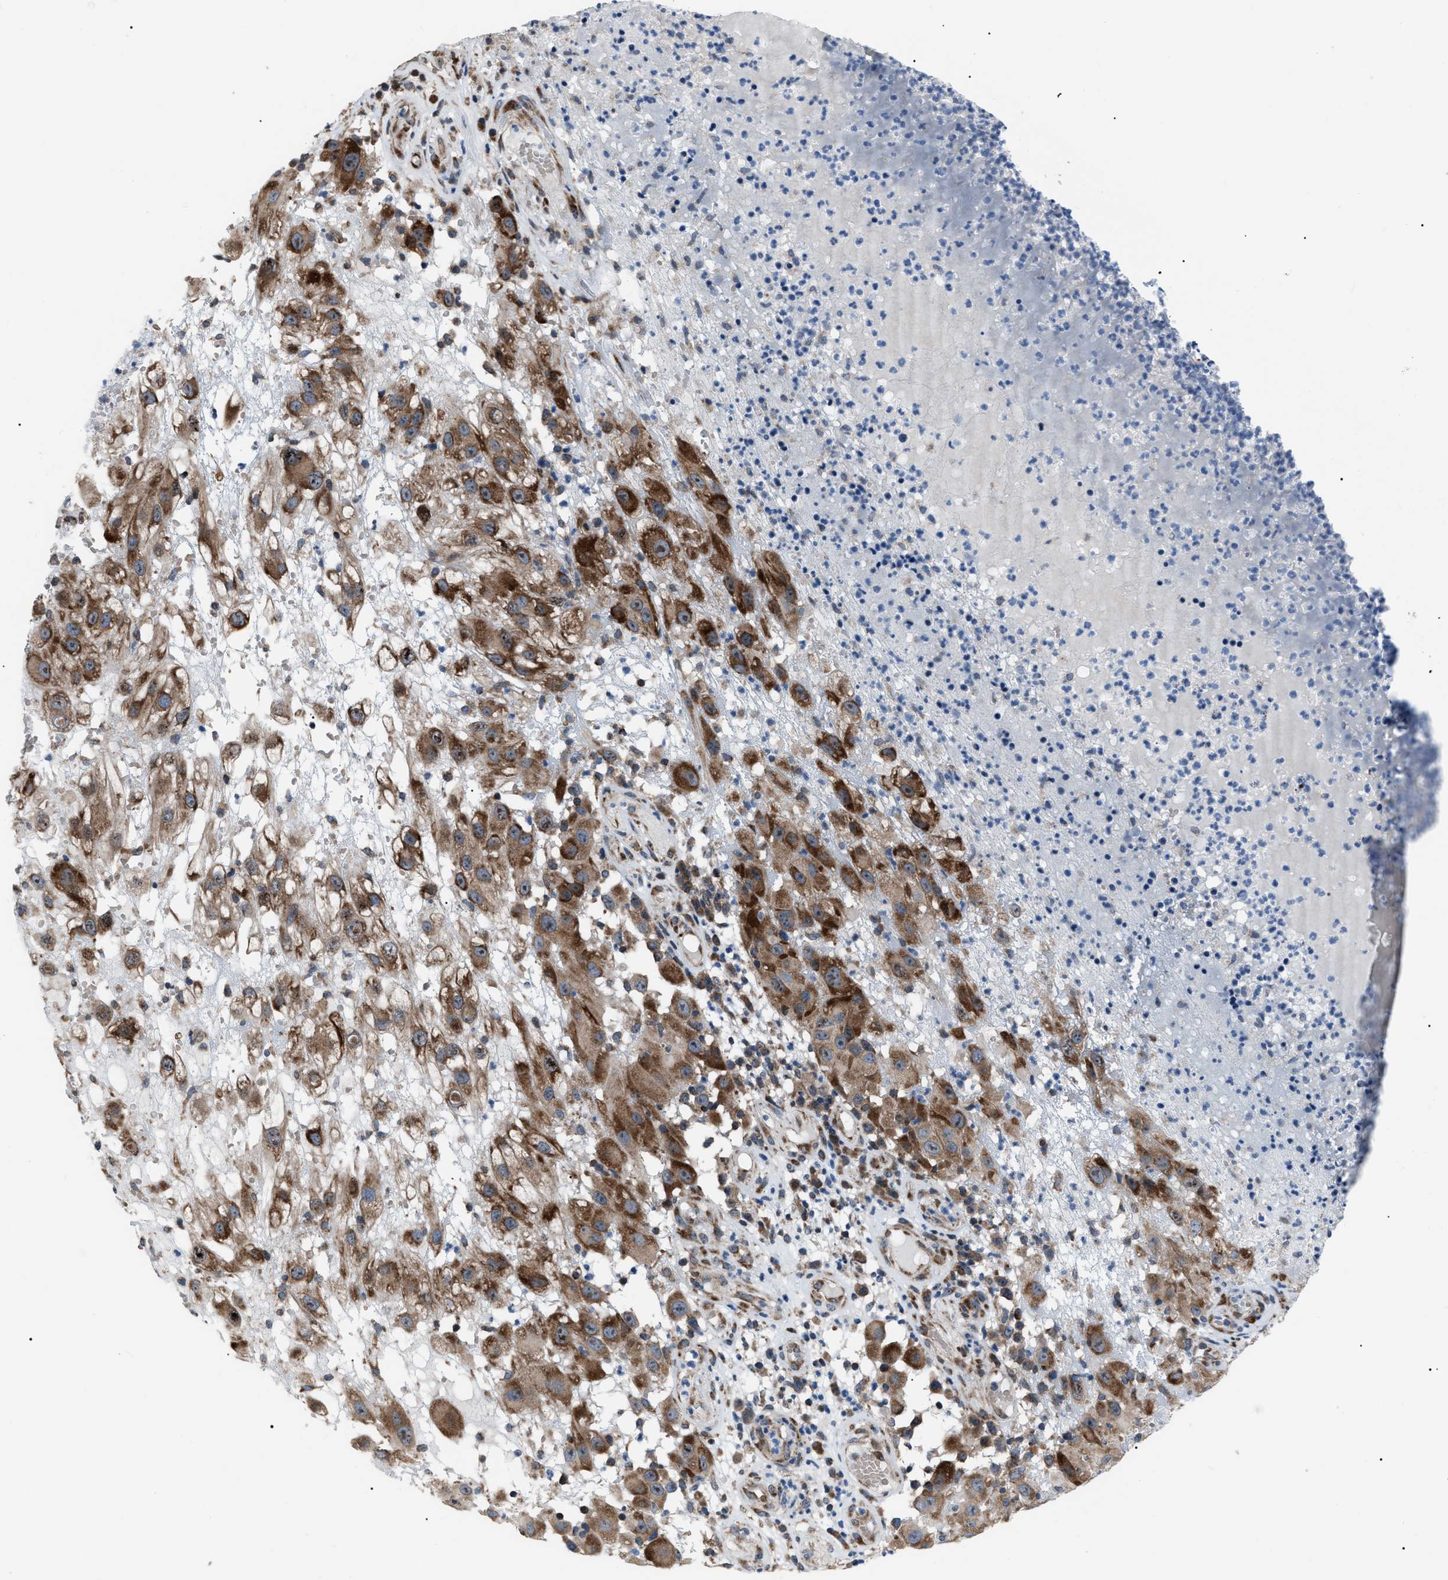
{"staining": {"intensity": "strong", "quantity": ">75%", "location": "cytoplasmic/membranous"}, "tissue": "melanoma", "cell_type": "Tumor cells", "image_type": "cancer", "snomed": [{"axis": "morphology", "description": "Malignant melanoma, NOS"}, {"axis": "topography", "description": "Skin"}], "caption": "Approximately >75% of tumor cells in human malignant melanoma demonstrate strong cytoplasmic/membranous protein expression as visualized by brown immunohistochemical staining.", "gene": "AGO2", "patient": {"sex": "female", "age": 81}}